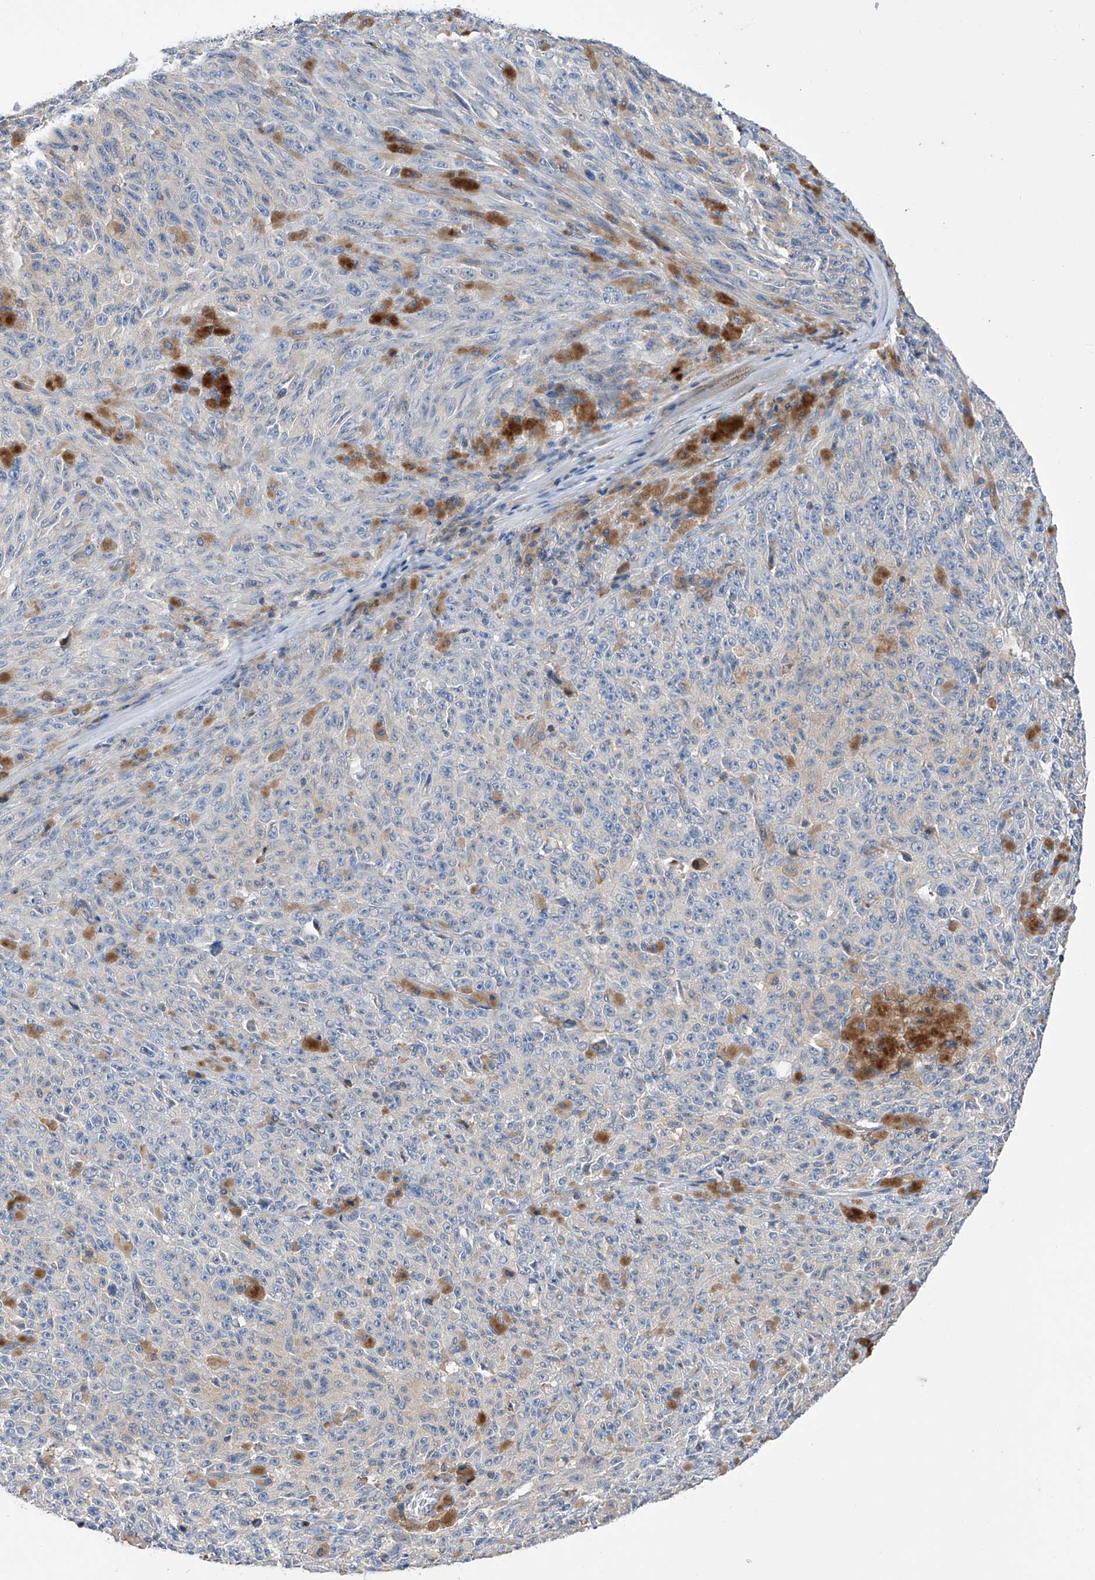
{"staining": {"intensity": "negative", "quantity": "none", "location": "none"}, "tissue": "melanoma", "cell_type": "Tumor cells", "image_type": "cancer", "snomed": [{"axis": "morphology", "description": "Malignant melanoma, NOS"}, {"axis": "topography", "description": "Skin"}], "caption": "This is a image of immunohistochemistry (IHC) staining of melanoma, which shows no expression in tumor cells.", "gene": "NFATC4", "patient": {"sex": "female", "age": 82}}